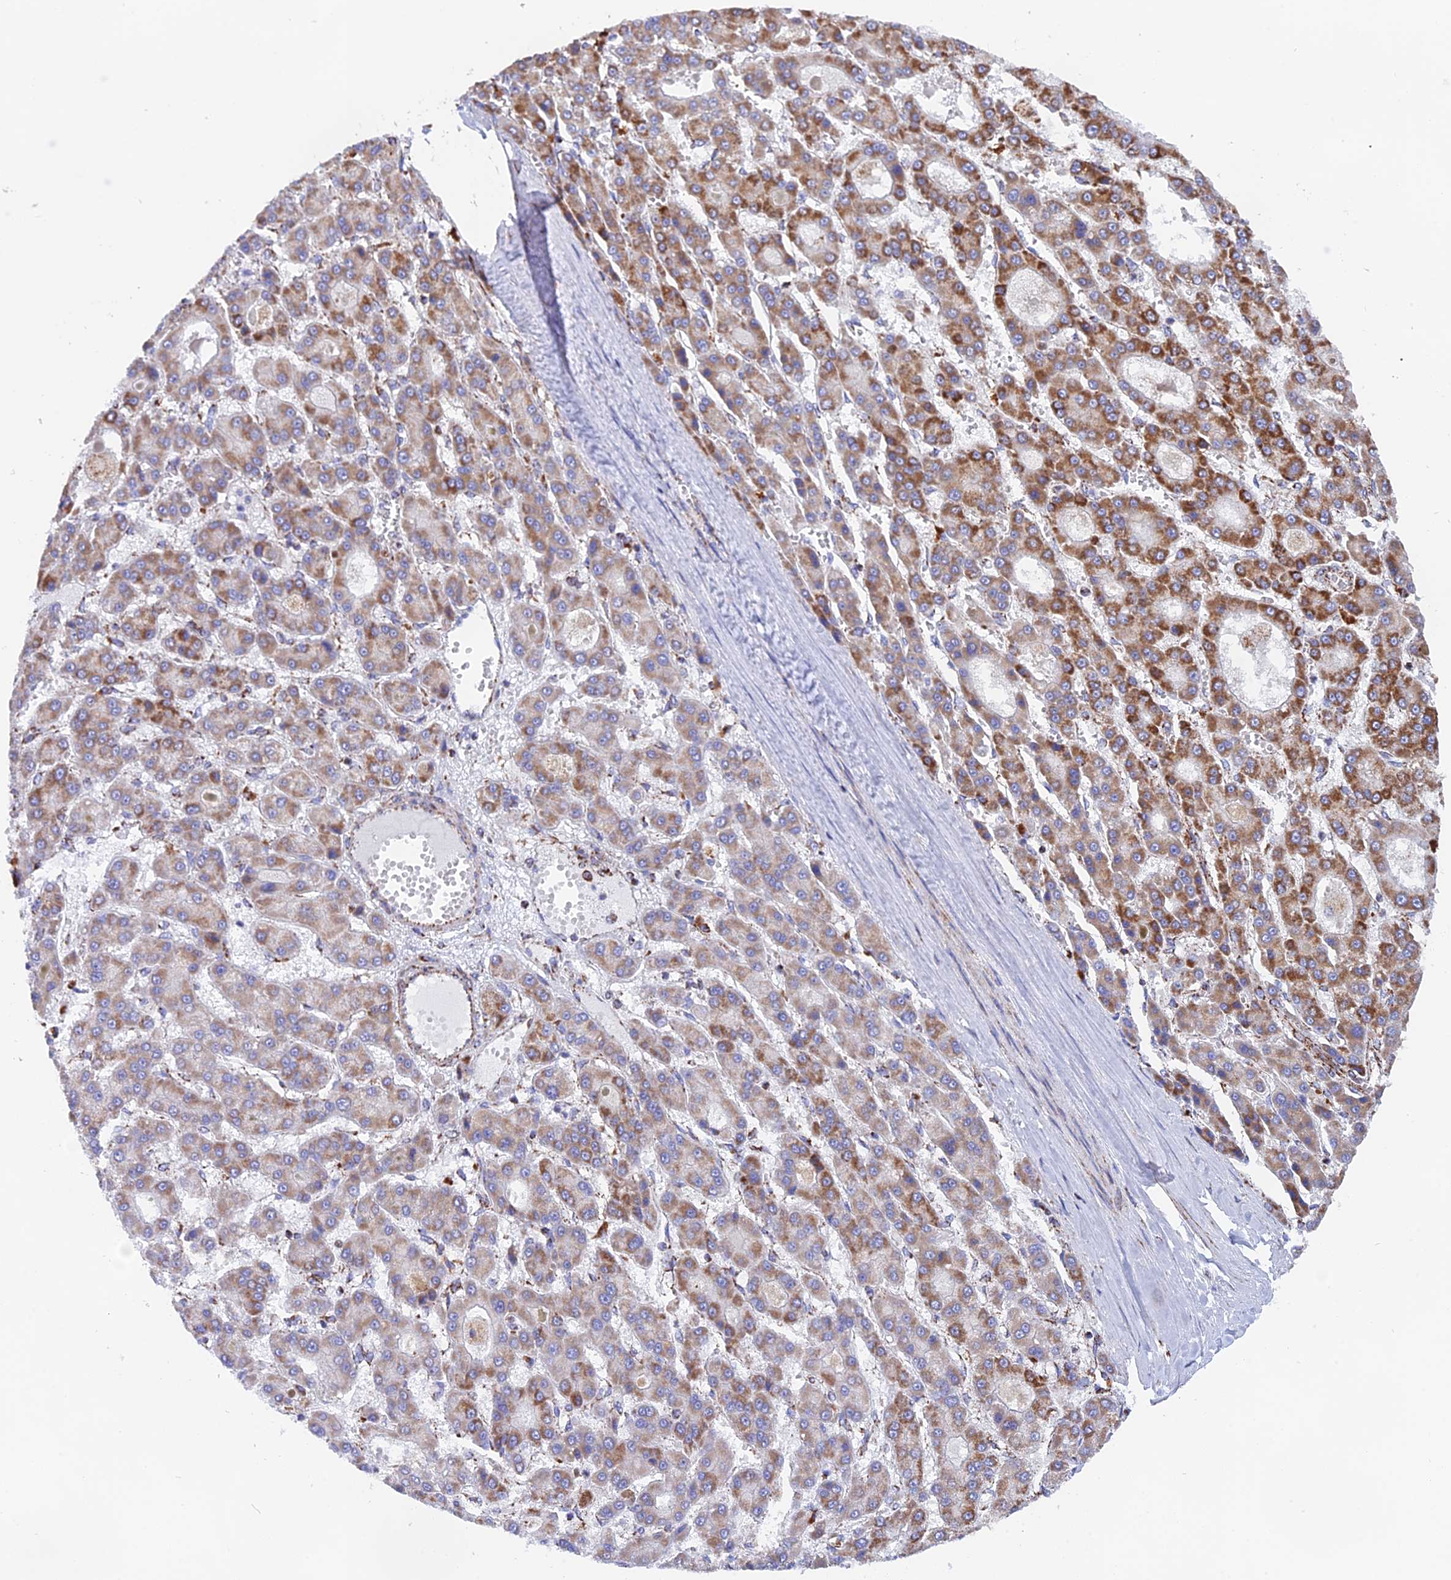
{"staining": {"intensity": "moderate", "quantity": "25%-75%", "location": "cytoplasmic/membranous"}, "tissue": "liver cancer", "cell_type": "Tumor cells", "image_type": "cancer", "snomed": [{"axis": "morphology", "description": "Carcinoma, Hepatocellular, NOS"}, {"axis": "topography", "description": "Liver"}], "caption": "A brown stain shows moderate cytoplasmic/membranous expression of a protein in human liver cancer (hepatocellular carcinoma) tumor cells.", "gene": "NDUFA5", "patient": {"sex": "male", "age": 70}}